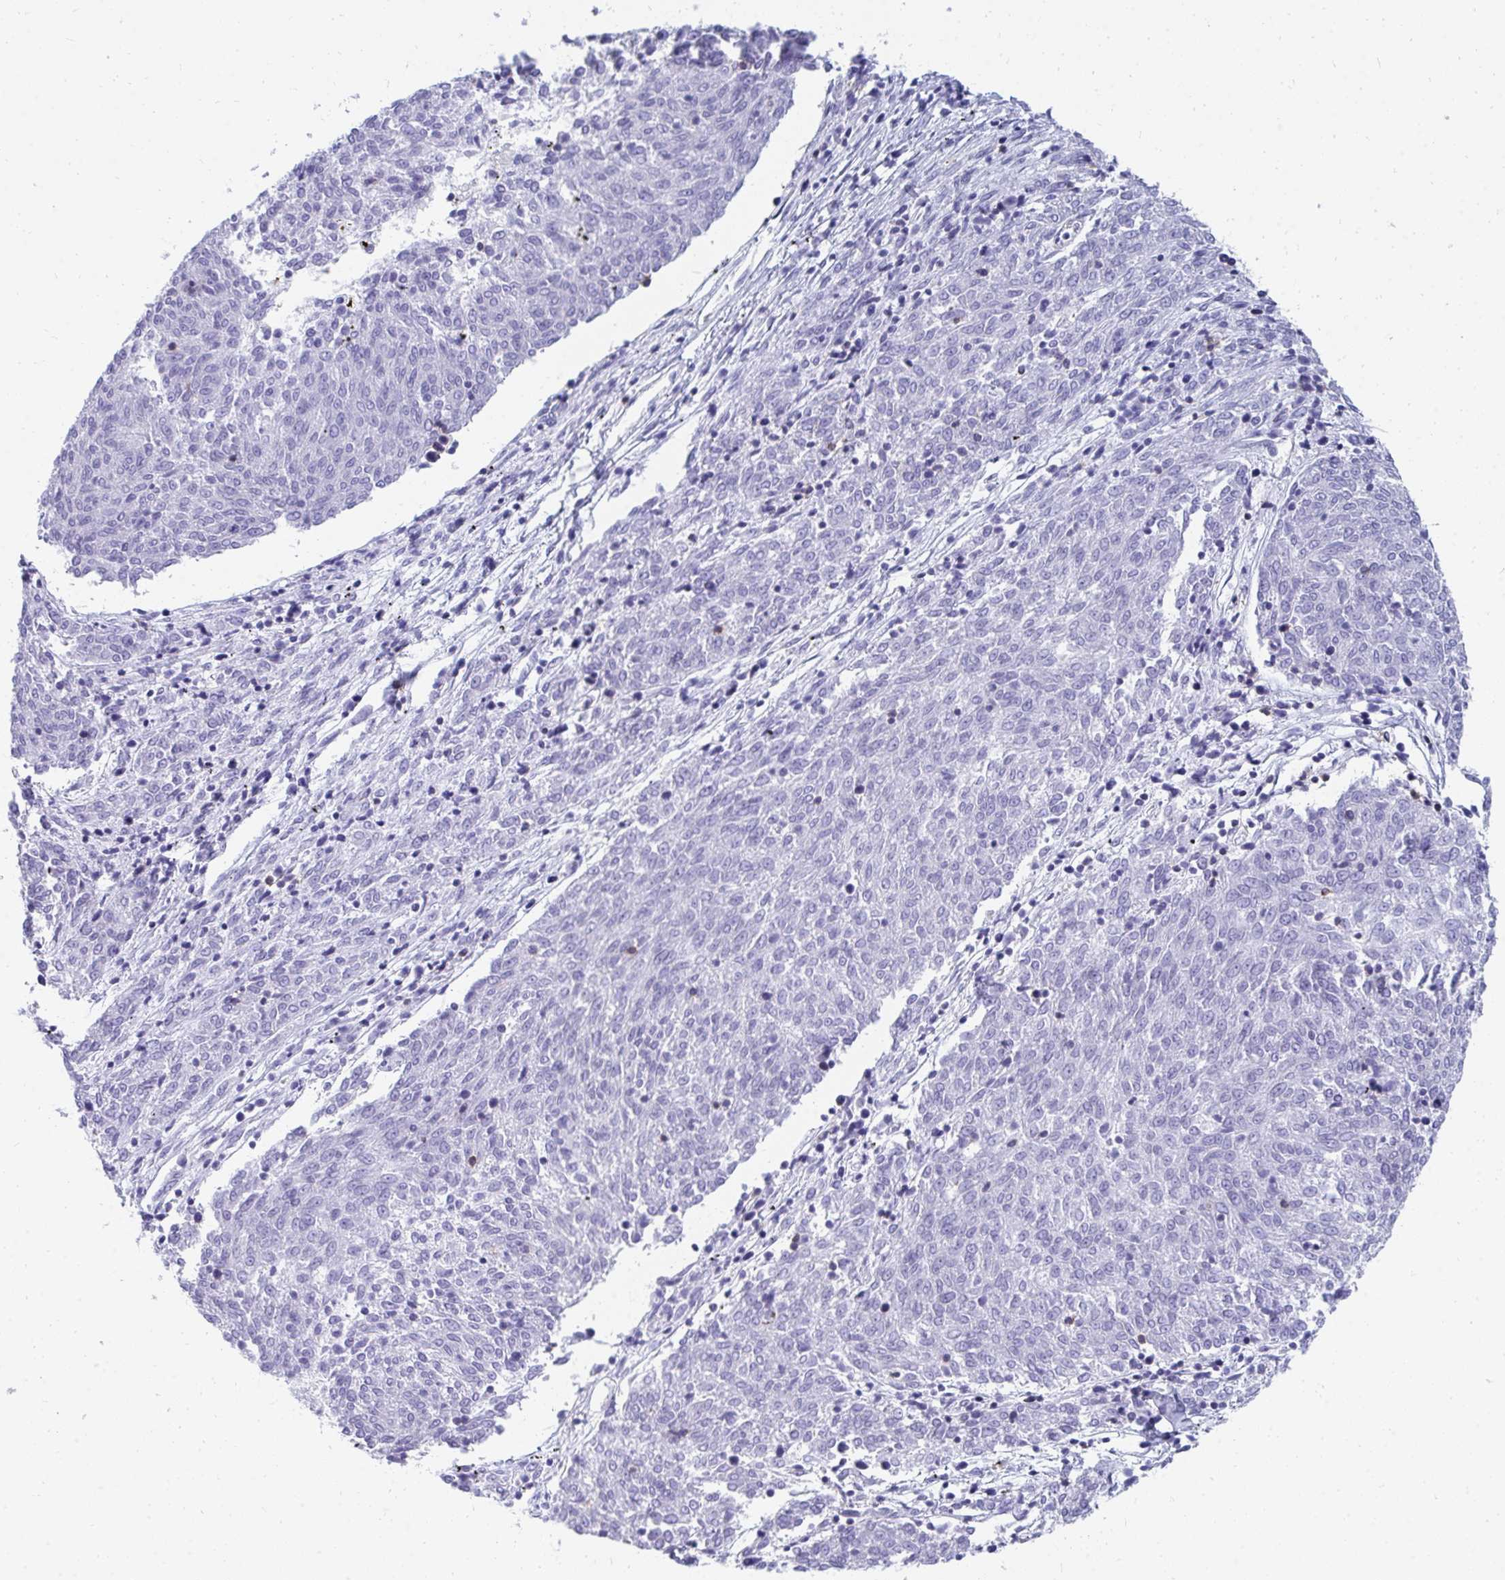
{"staining": {"intensity": "negative", "quantity": "none", "location": "none"}, "tissue": "melanoma", "cell_type": "Tumor cells", "image_type": "cancer", "snomed": [{"axis": "morphology", "description": "Malignant melanoma, NOS"}, {"axis": "topography", "description": "Skin"}], "caption": "Melanoma was stained to show a protein in brown. There is no significant positivity in tumor cells.", "gene": "CD7", "patient": {"sex": "female", "age": 72}}